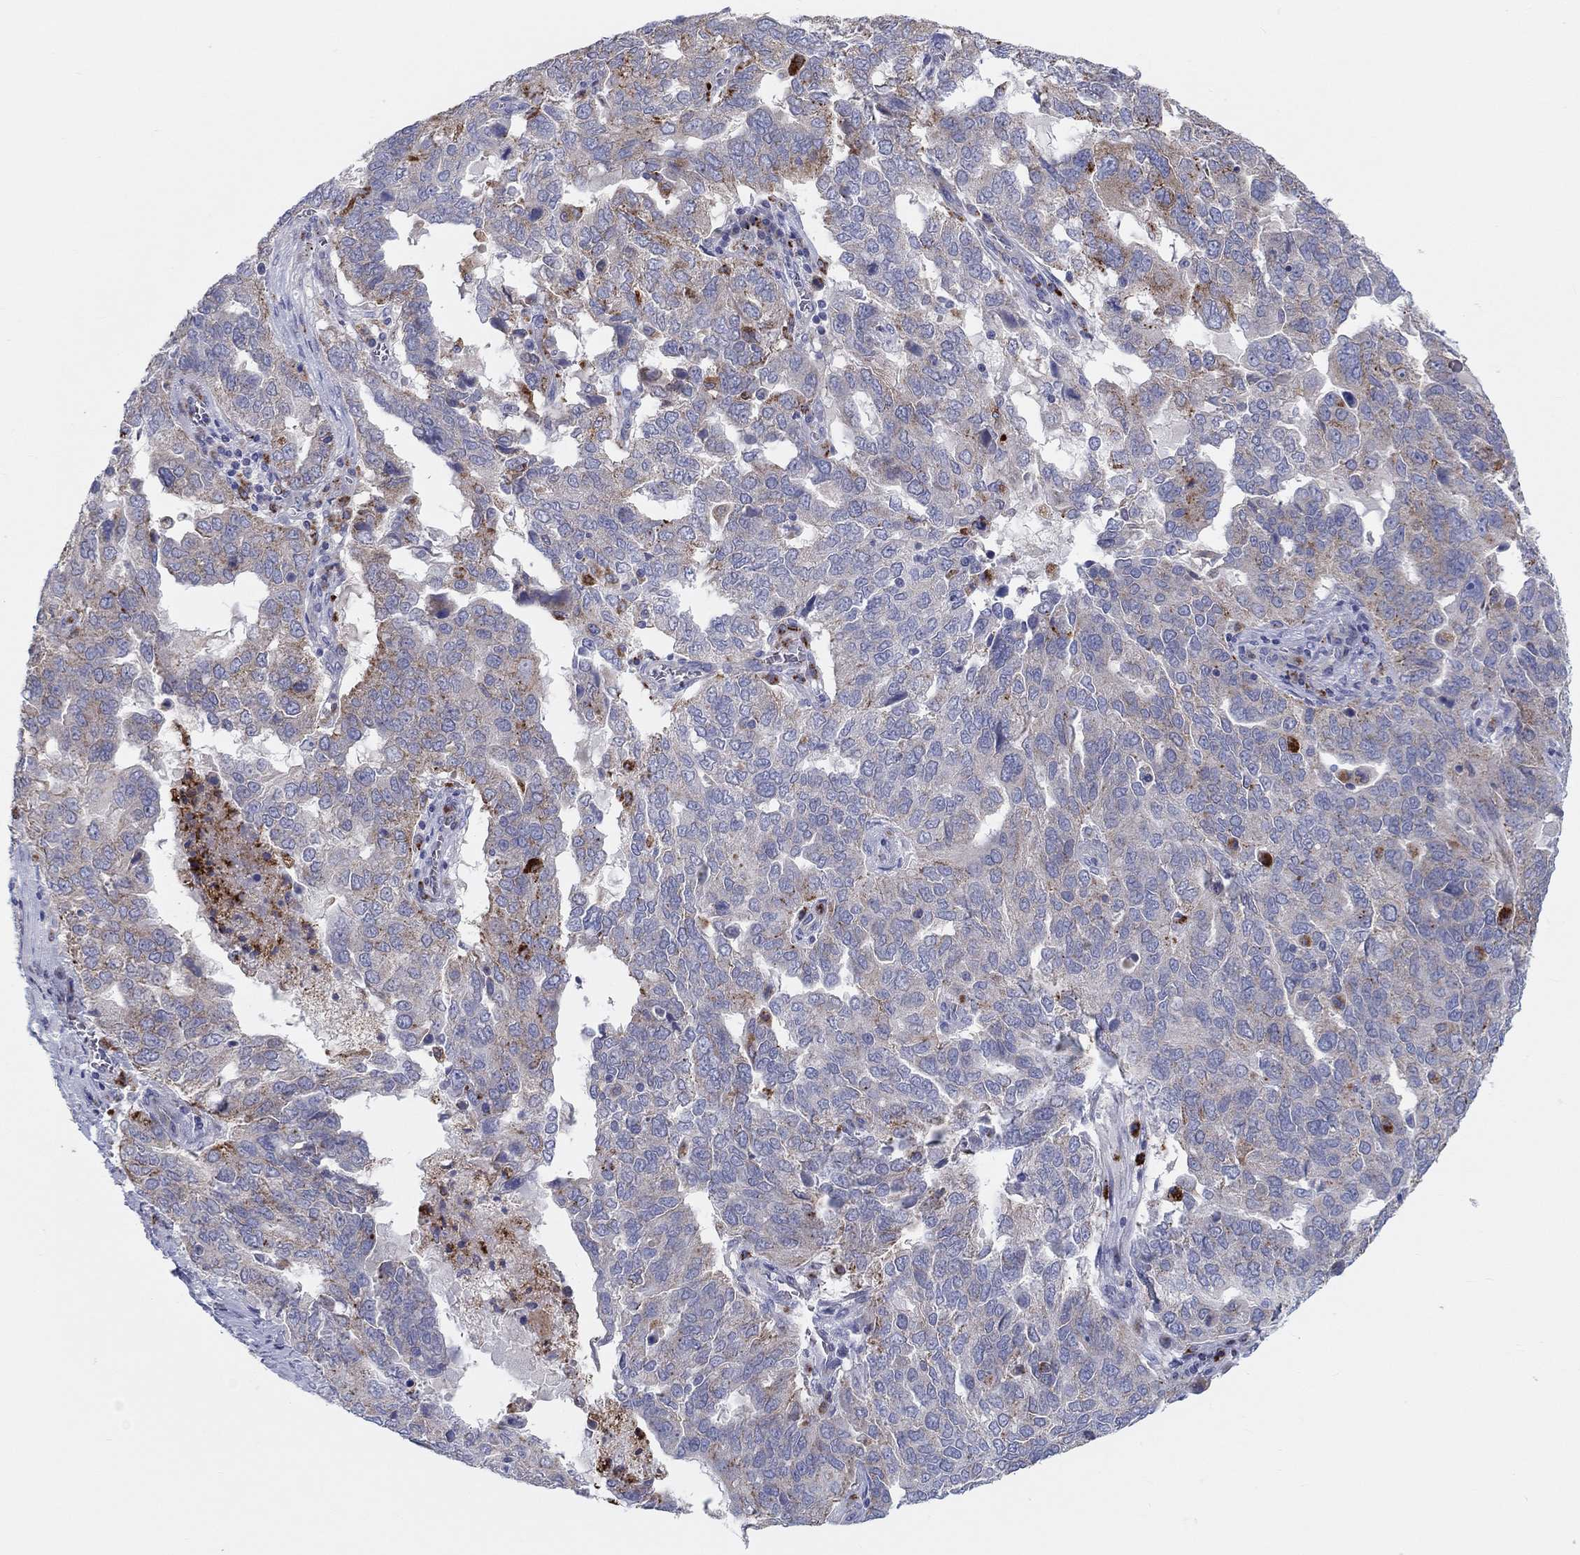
{"staining": {"intensity": "strong", "quantity": "<25%", "location": "cytoplasmic/membranous"}, "tissue": "ovarian cancer", "cell_type": "Tumor cells", "image_type": "cancer", "snomed": [{"axis": "morphology", "description": "Carcinoma, endometroid"}, {"axis": "topography", "description": "Soft tissue"}, {"axis": "topography", "description": "Ovary"}], "caption": "Brown immunohistochemical staining in human ovarian cancer (endometroid carcinoma) exhibits strong cytoplasmic/membranous expression in about <25% of tumor cells.", "gene": "BCO2", "patient": {"sex": "female", "age": 52}}